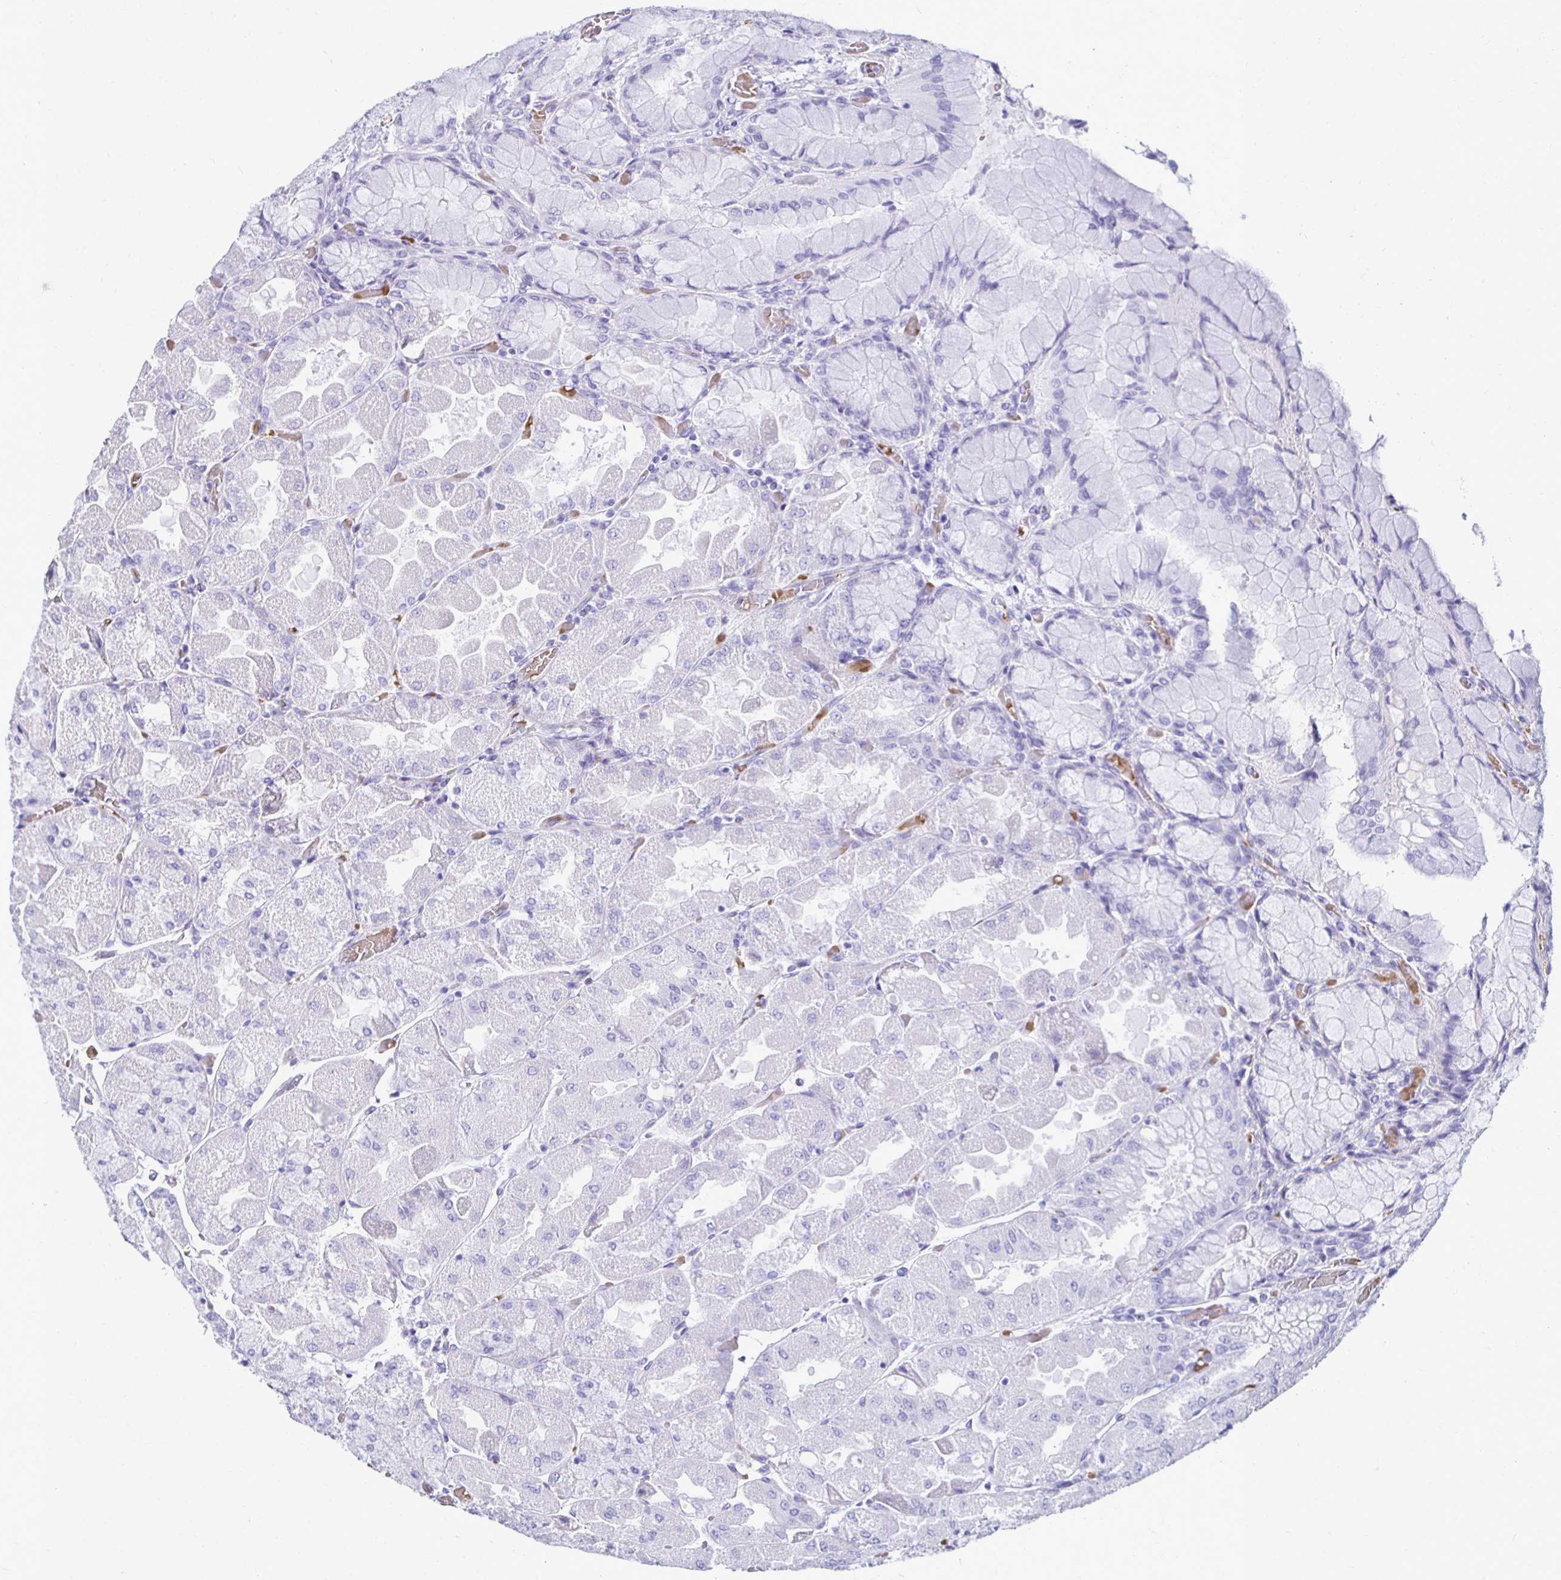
{"staining": {"intensity": "negative", "quantity": "none", "location": "none"}, "tissue": "stomach", "cell_type": "Glandular cells", "image_type": "normal", "snomed": [{"axis": "morphology", "description": "Normal tissue, NOS"}, {"axis": "topography", "description": "Stomach"}], "caption": "Immunohistochemistry of unremarkable human stomach shows no expression in glandular cells. (DAB IHC, high magnification).", "gene": "RHBDL3", "patient": {"sex": "female", "age": 61}}